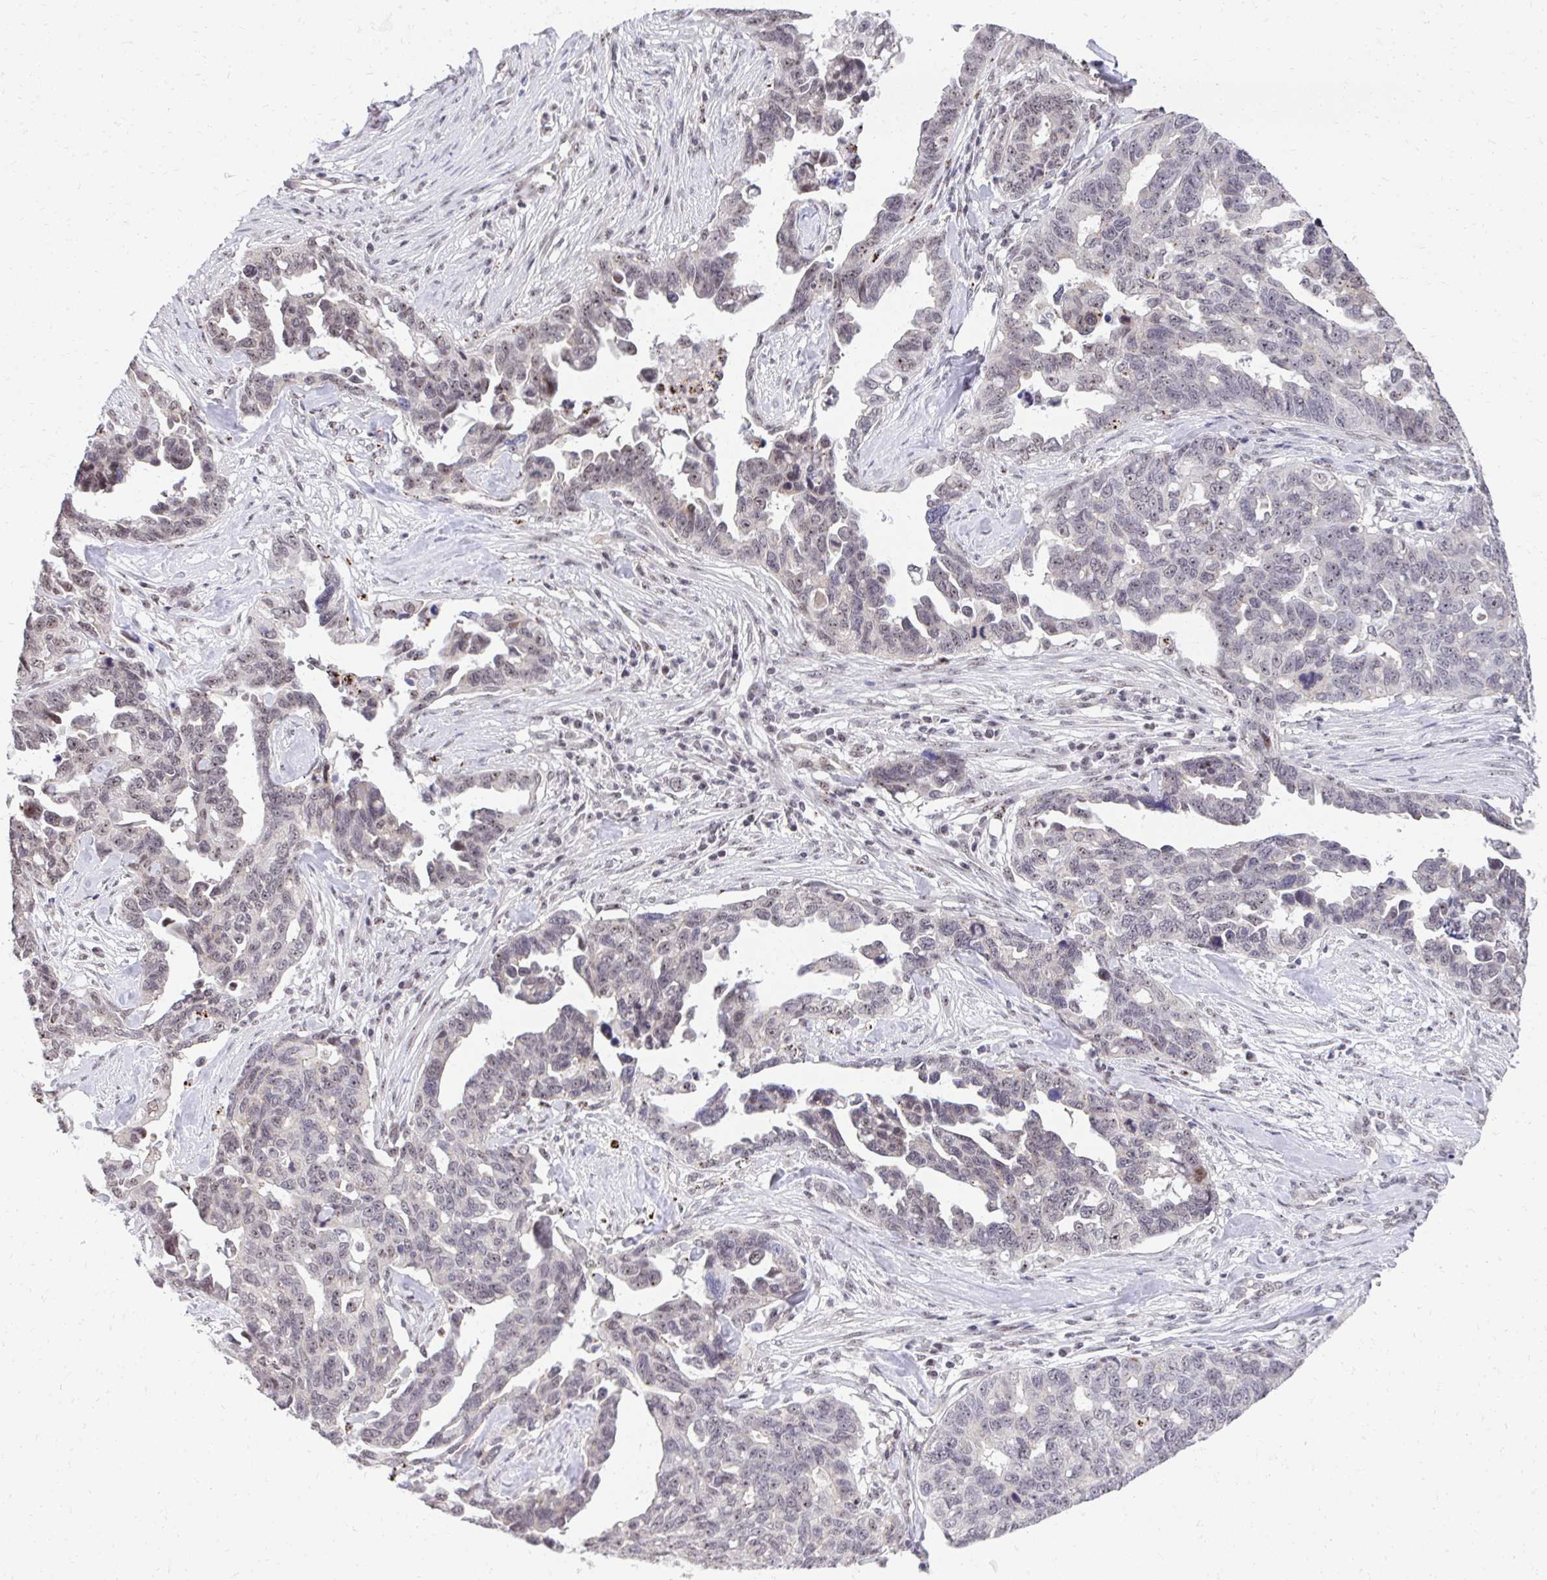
{"staining": {"intensity": "weak", "quantity": "<25%", "location": "nuclear"}, "tissue": "ovarian cancer", "cell_type": "Tumor cells", "image_type": "cancer", "snomed": [{"axis": "morphology", "description": "Cystadenocarcinoma, serous, NOS"}, {"axis": "topography", "description": "Ovary"}], "caption": "The immunohistochemistry photomicrograph has no significant staining in tumor cells of serous cystadenocarcinoma (ovarian) tissue.", "gene": "HIRA", "patient": {"sex": "female", "age": 69}}